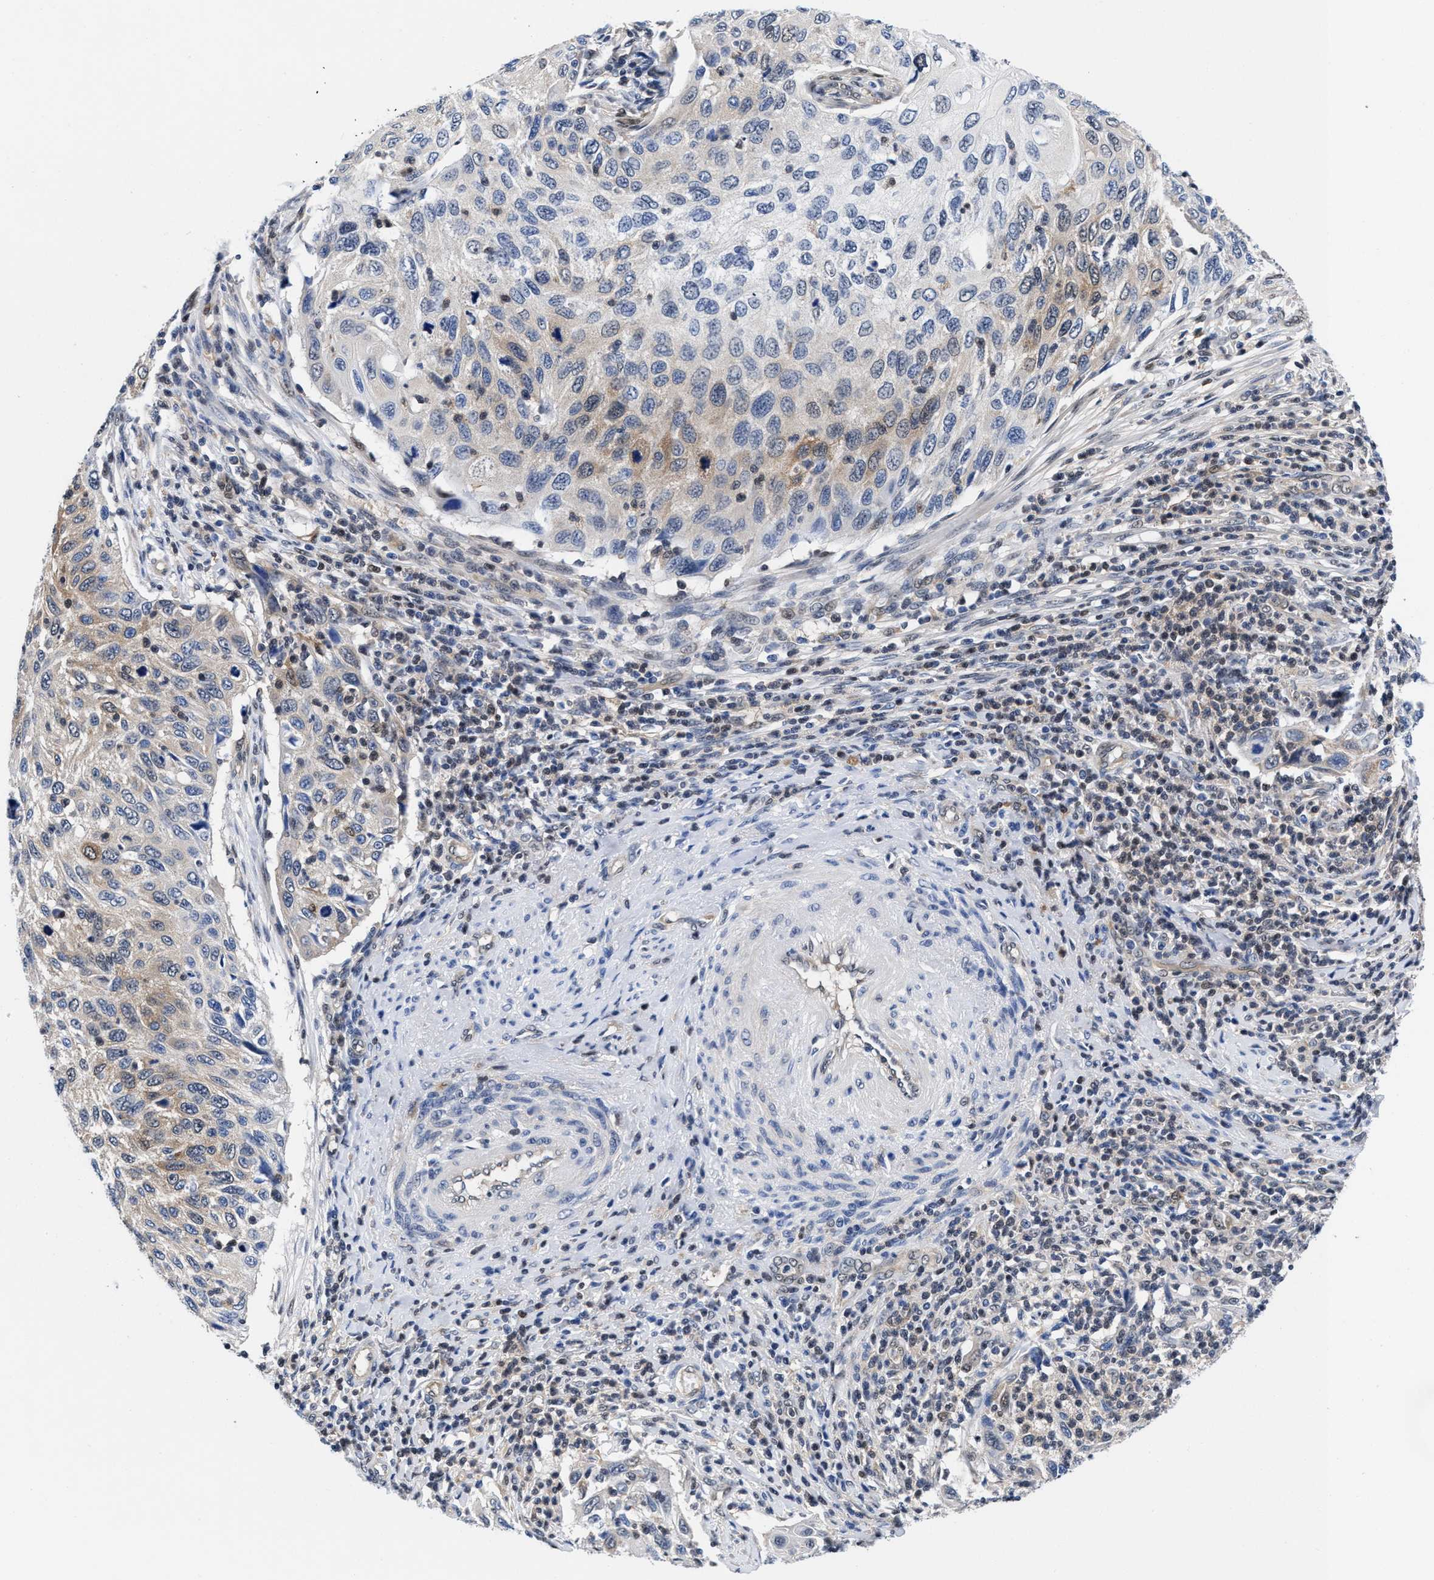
{"staining": {"intensity": "weak", "quantity": "<25%", "location": "cytoplasmic/membranous"}, "tissue": "cervical cancer", "cell_type": "Tumor cells", "image_type": "cancer", "snomed": [{"axis": "morphology", "description": "Squamous cell carcinoma, NOS"}, {"axis": "topography", "description": "Cervix"}], "caption": "Tumor cells are negative for protein expression in human cervical squamous cell carcinoma.", "gene": "ACLY", "patient": {"sex": "female", "age": 70}}